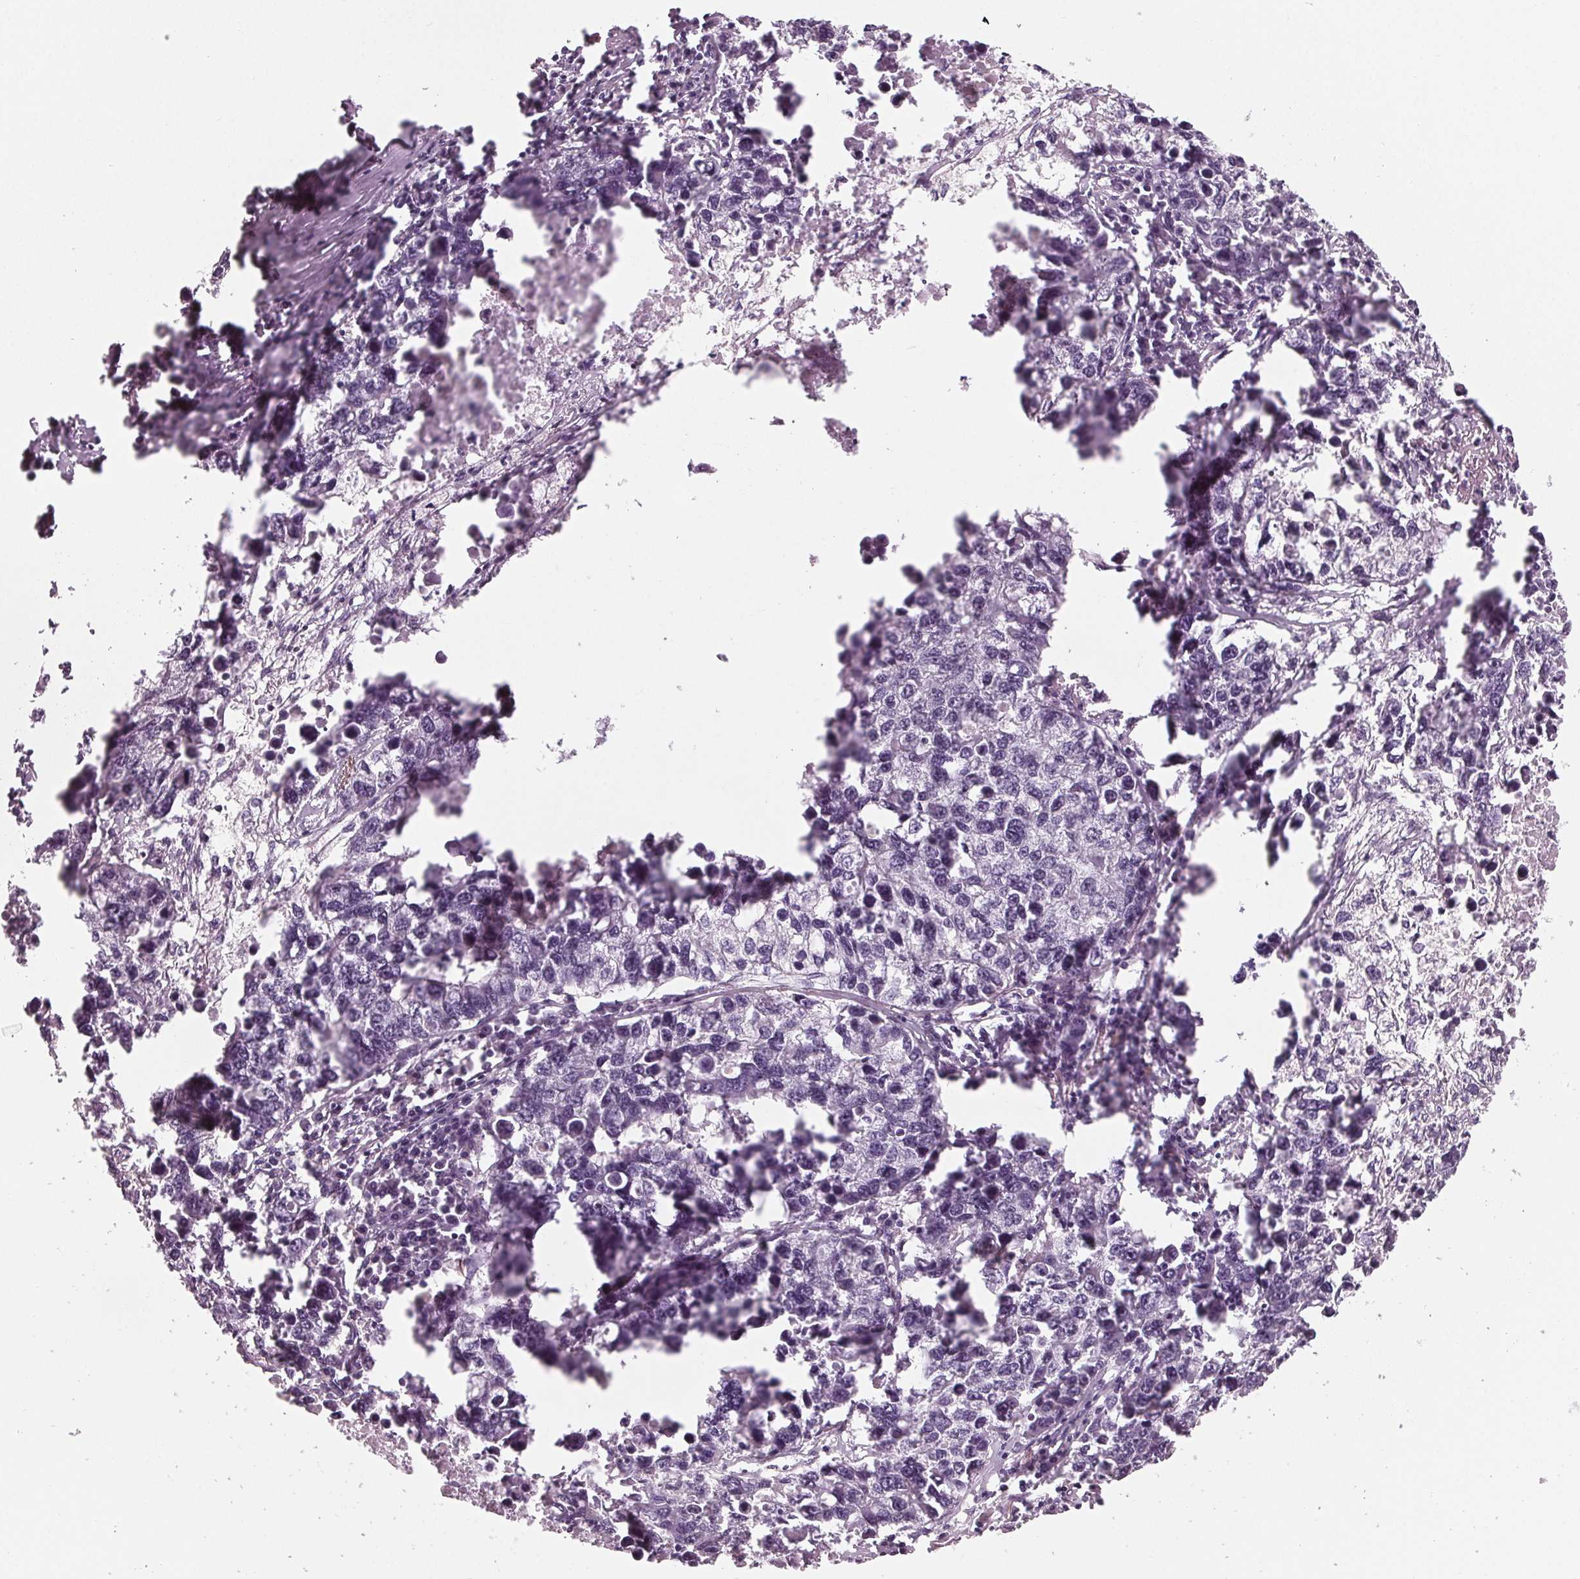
{"staining": {"intensity": "negative", "quantity": "none", "location": "none"}, "tissue": "lung cancer", "cell_type": "Tumor cells", "image_type": "cancer", "snomed": [{"axis": "morphology", "description": "Adenocarcinoma, NOS"}, {"axis": "topography", "description": "Lung"}], "caption": "DAB (3,3'-diaminobenzidine) immunohistochemical staining of human lung cancer shows no significant expression in tumor cells.", "gene": "TNNC2", "patient": {"sex": "female", "age": 51}}